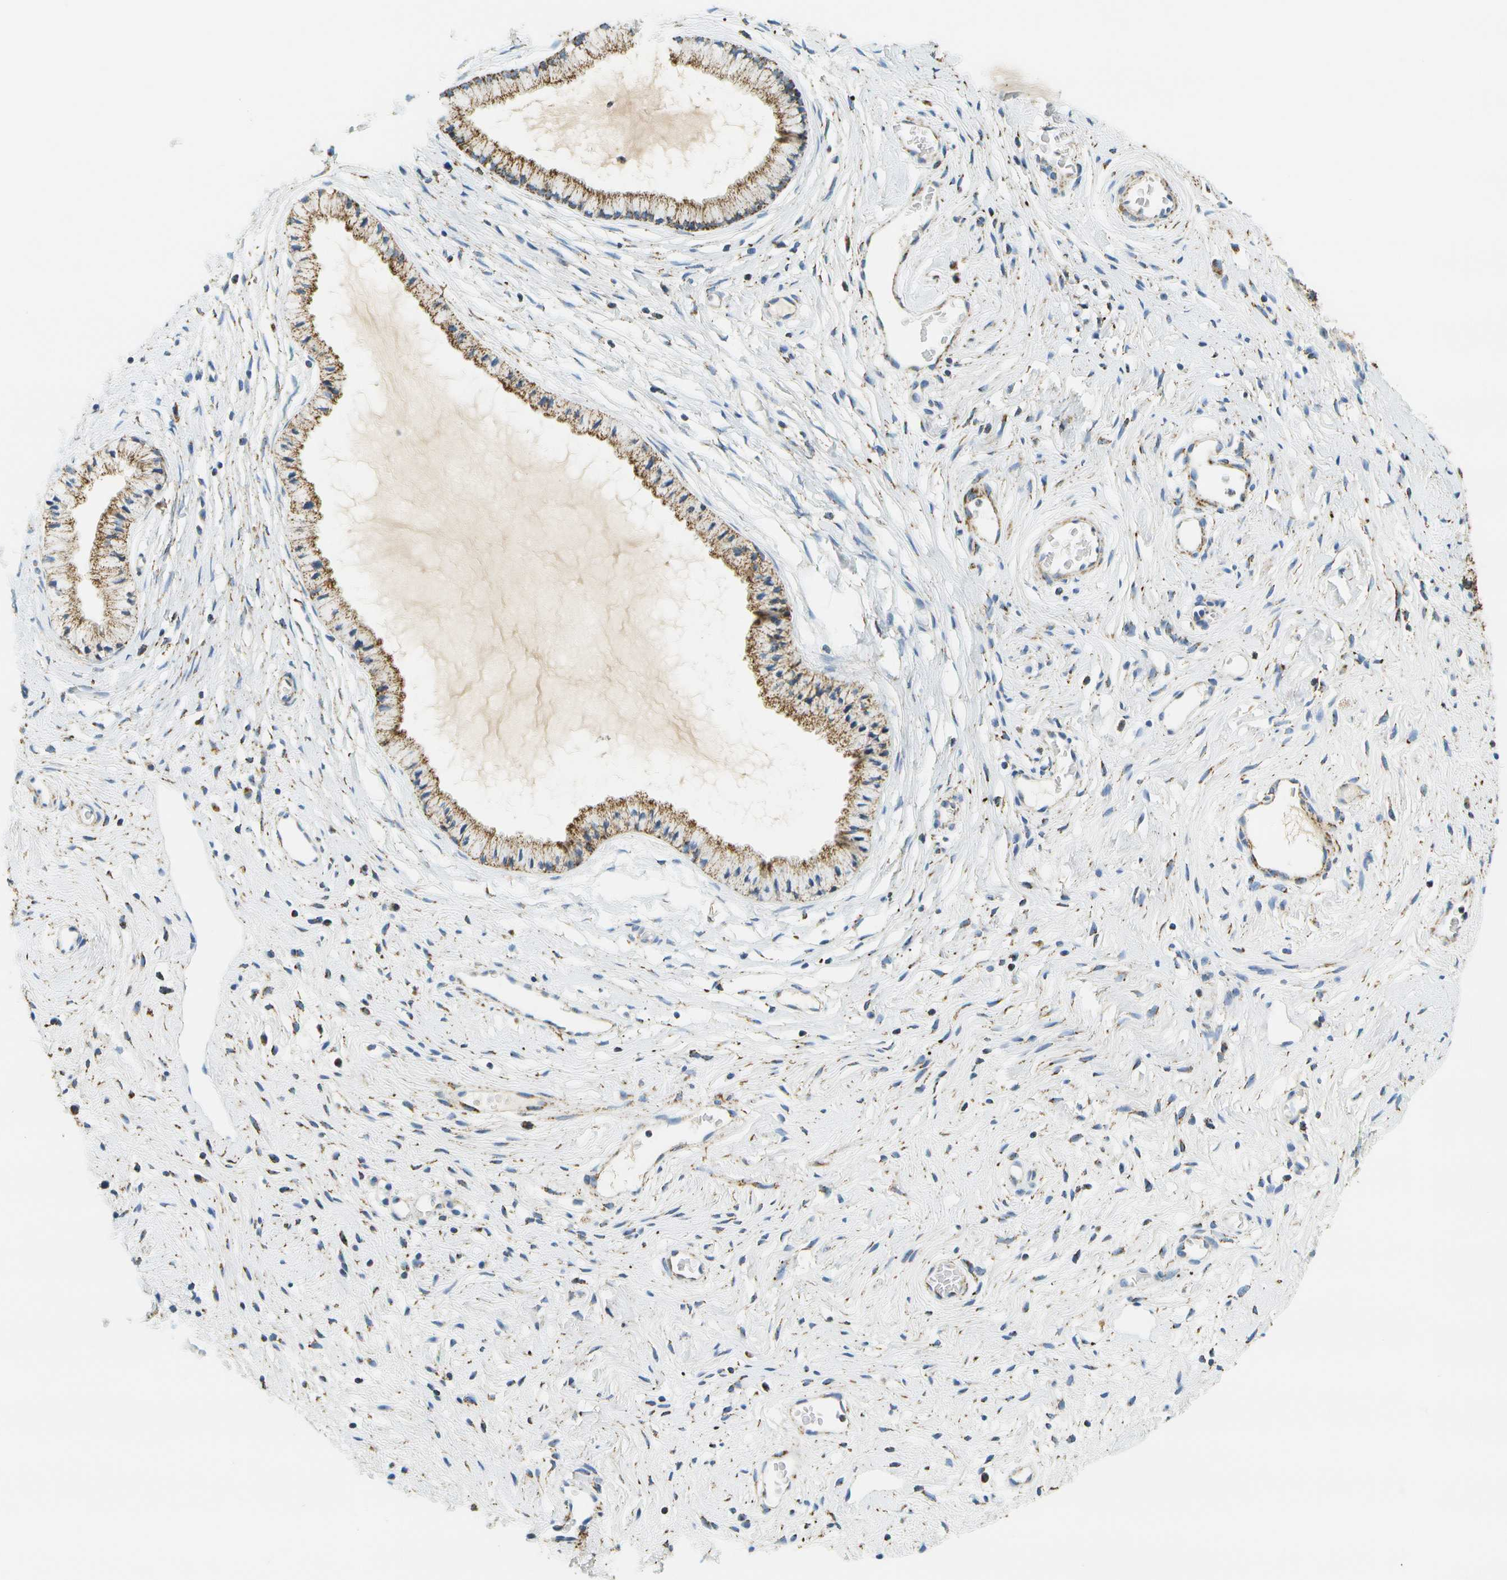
{"staining": {"intensity": "moderate", "quantity": ">75%", "location": "cytoplasmic/membranous"}, "tissue": "cervix", "cell_type": "Glandular cells", "image_type": "normal", "snomed": [{"axis": "morphology", "description": "Normal tissue, NOS"}, {"axis": "topography", "description": "Cervix"}], "caption": "A photomicrograph of human cervix stained for a protein reveals moderate cytoplasmic/membranous brown staining in glandular cells. Nuclei are stained in blue.", "gene": "HLCS", "patient": {"sex": "female", "age": 77}}